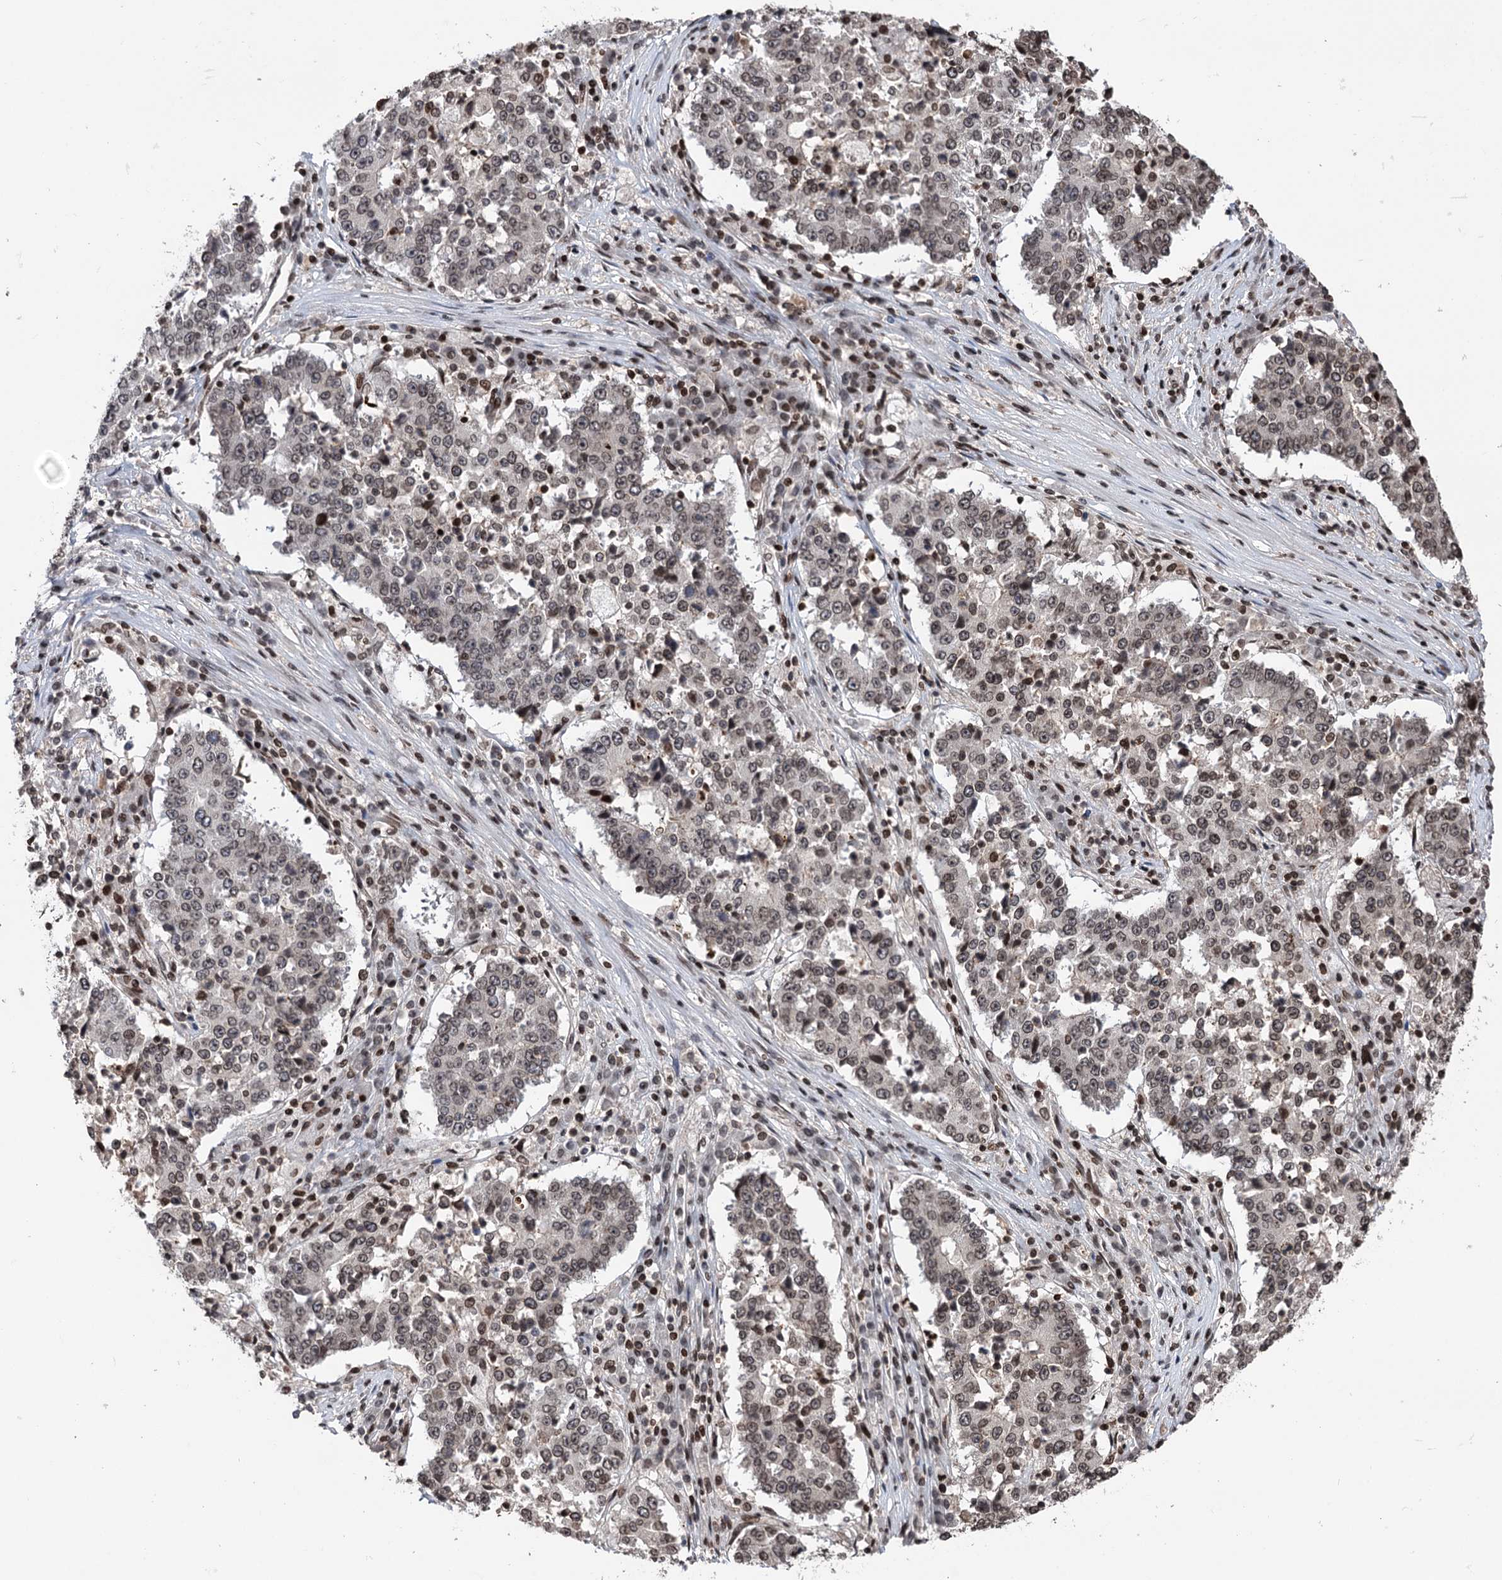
{"staining": {"intensity": "weak", "quantity": ">75%", "location": "nuclear"}, "tissue": "stomach cancer", "cell_type": "Tumor cells", "image_type": "cancer", "snomed": [{"axis": "morphology", "description": "Adenocarcinoma, NOS"}, {"axis": "topography", "description": "Stomach"}], "caption": "Immunohistochemistry micrograph of neoplastic tissue: stomach cancer (adenocarcinoma) stained using immunohistochemistry (IHC) demonstrates low levels of weak protein expression localized specifically in the nuclear of tumor cells, appearing as a nuclear brown color.", "gene": "CCDC77", "patient": {"sex": "male", "age": 59}}